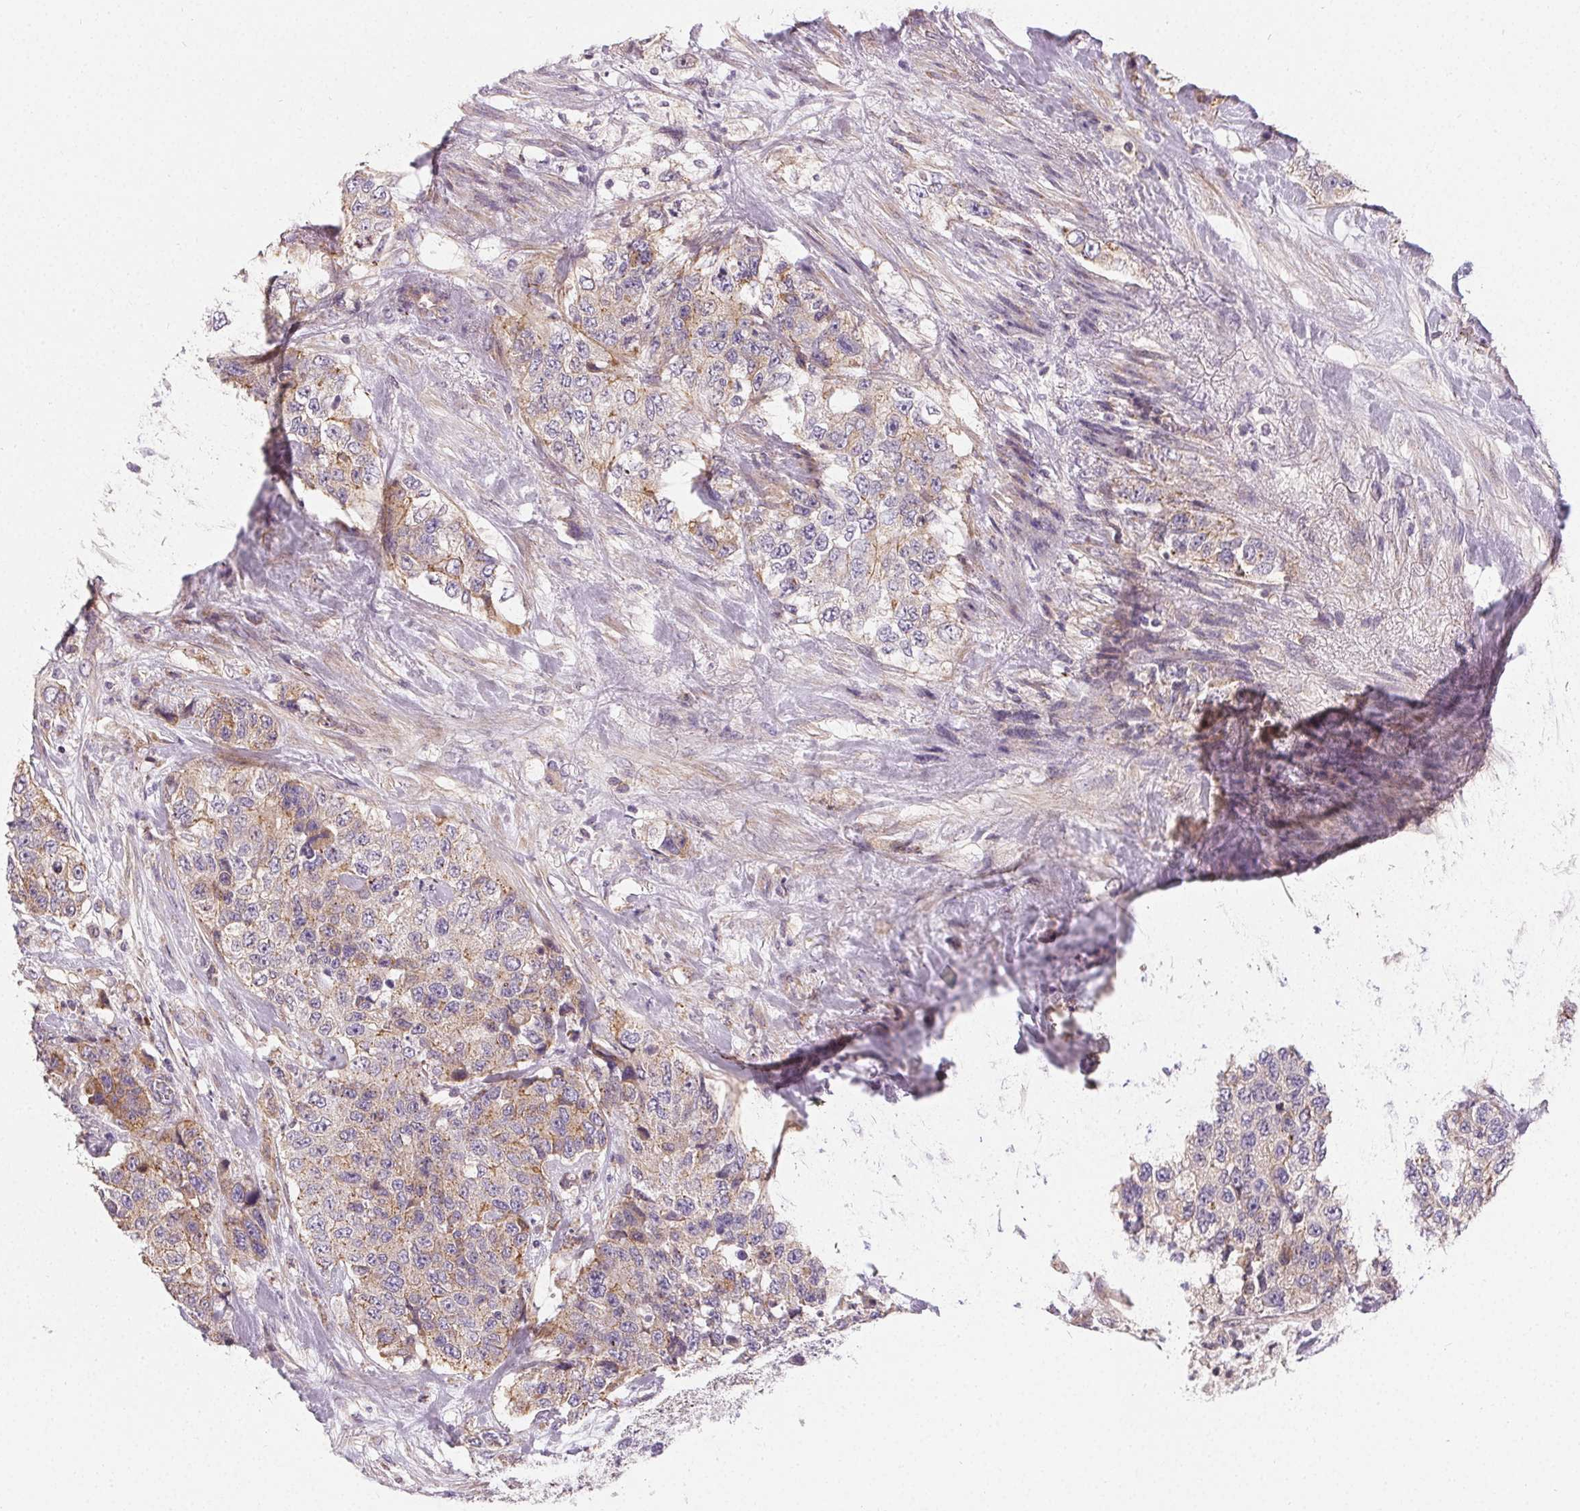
{"staining": {"intensity": "weak", "quantity": "25%-75%", "location": "cytoplasmic/membranous"}, "tissue": "urothelial cancer", "cell_type": "Tumor cells", "image_type": "cancer", "snomed": [{"axis": "morphology", "description": "Urothelial carcinoma, High grade"}, {"axis": "topography", "description": "Urinary bladder"}], "caption": "Urothelial carcinoma (high-grade) stained for a protein exhibits weak cytoplasmic/membranous positivity in tumor cells. The staining was performed using DAB to visualize the protein expression in brown, while the nuclei were stained in blue with hematoxylin (Magnification: 20x).", "gene": "APLP1", "patient": {"sex": "female", "age": 78}}